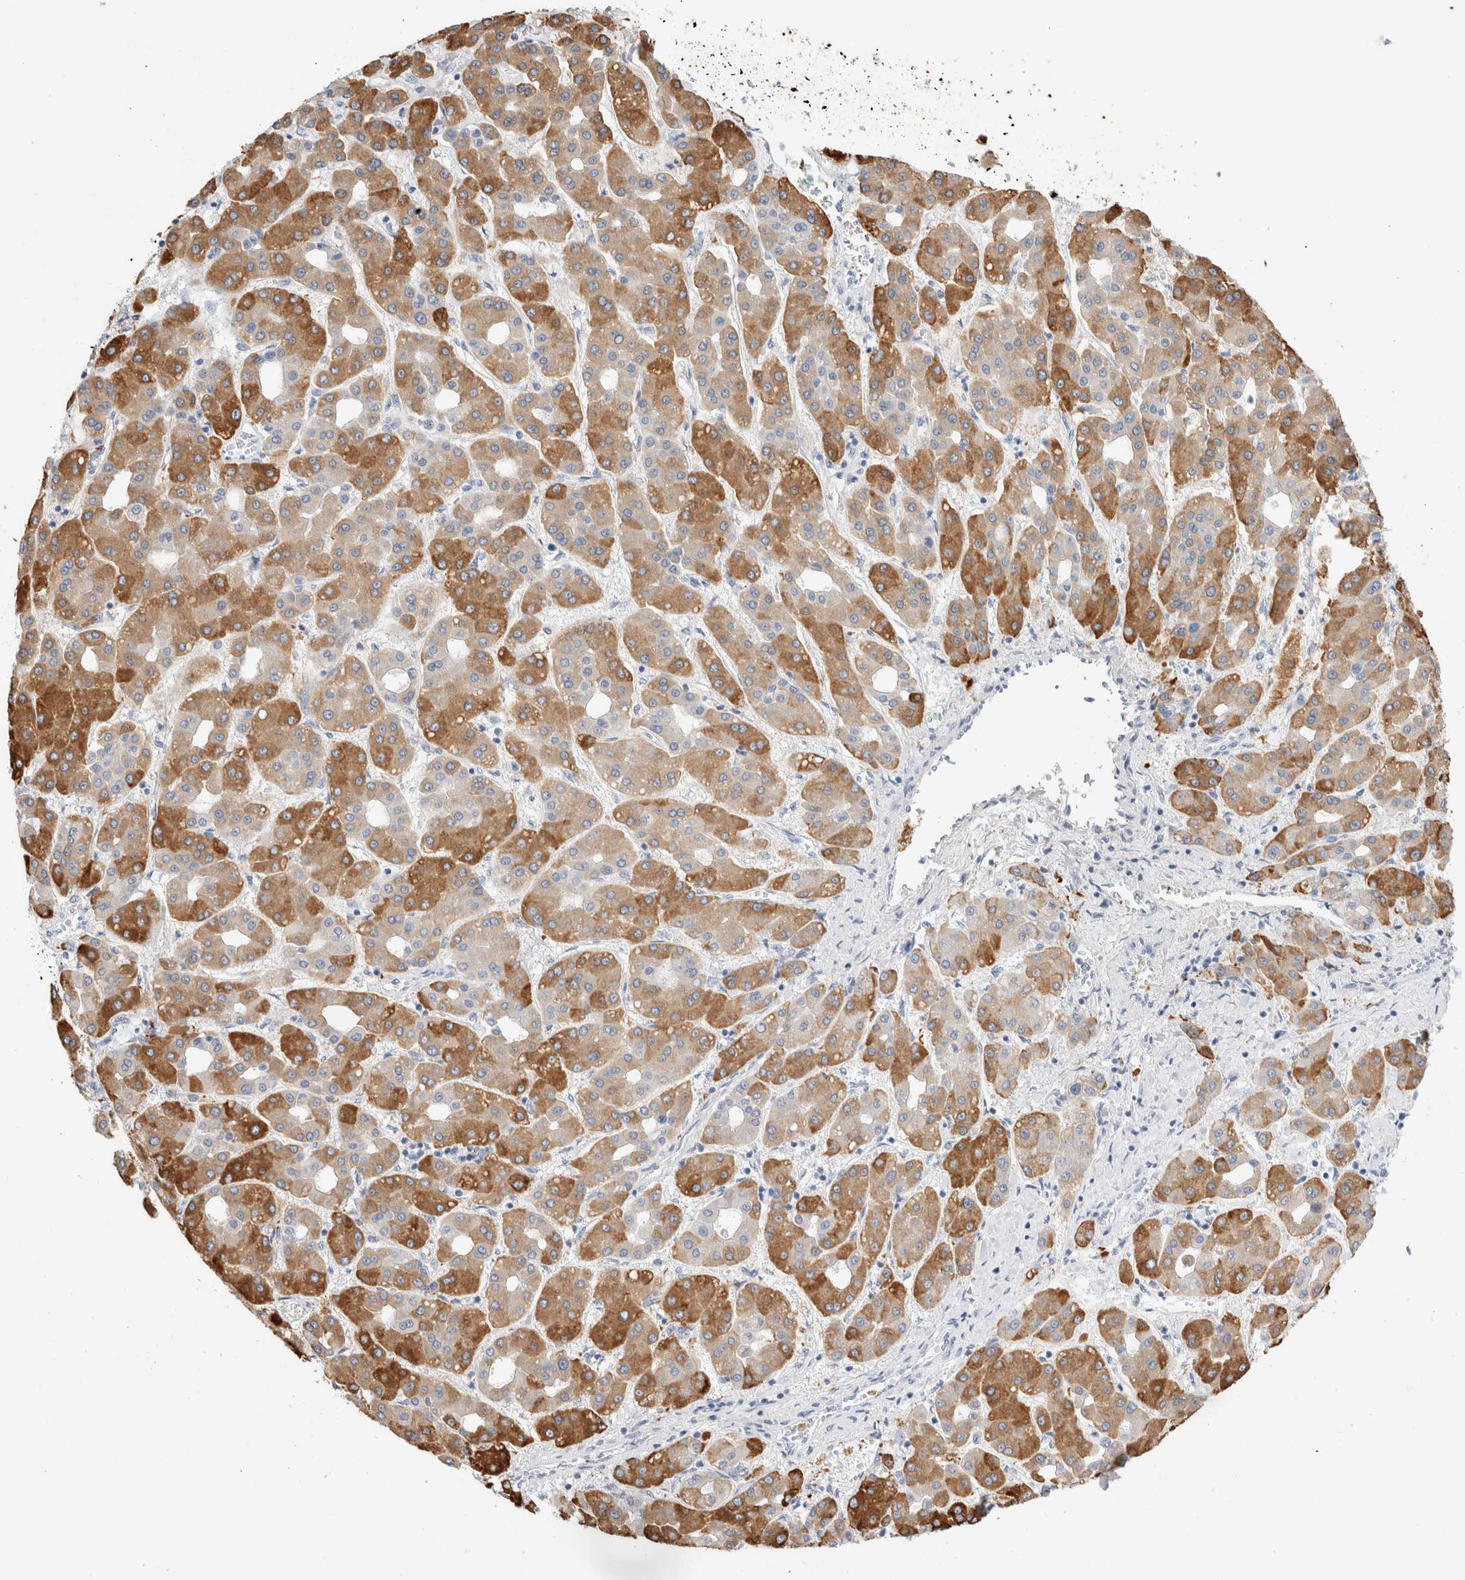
{"staining": {"intensity": "moderate", "quantity": ">75%", "location": "cytoplasmic/membranous"}, "tissue": "liver cancer", "cell_type": "Tumor cells", "image_type": "cancer", "snomed": [{"axis": "morphology", "description": "Carcinoma, Hepatocellular, NOS"}, {"axis": "topography", "description": "Liver"}], "caption": "Immunohistochemical staining of liver hepatocellular carcinoma reveals moderate cytoplasmic/membranous protein staining in approximately >75% of tumor cells.", "gene": "MUC15", "patient": {"sex": "male", "age": 65}}